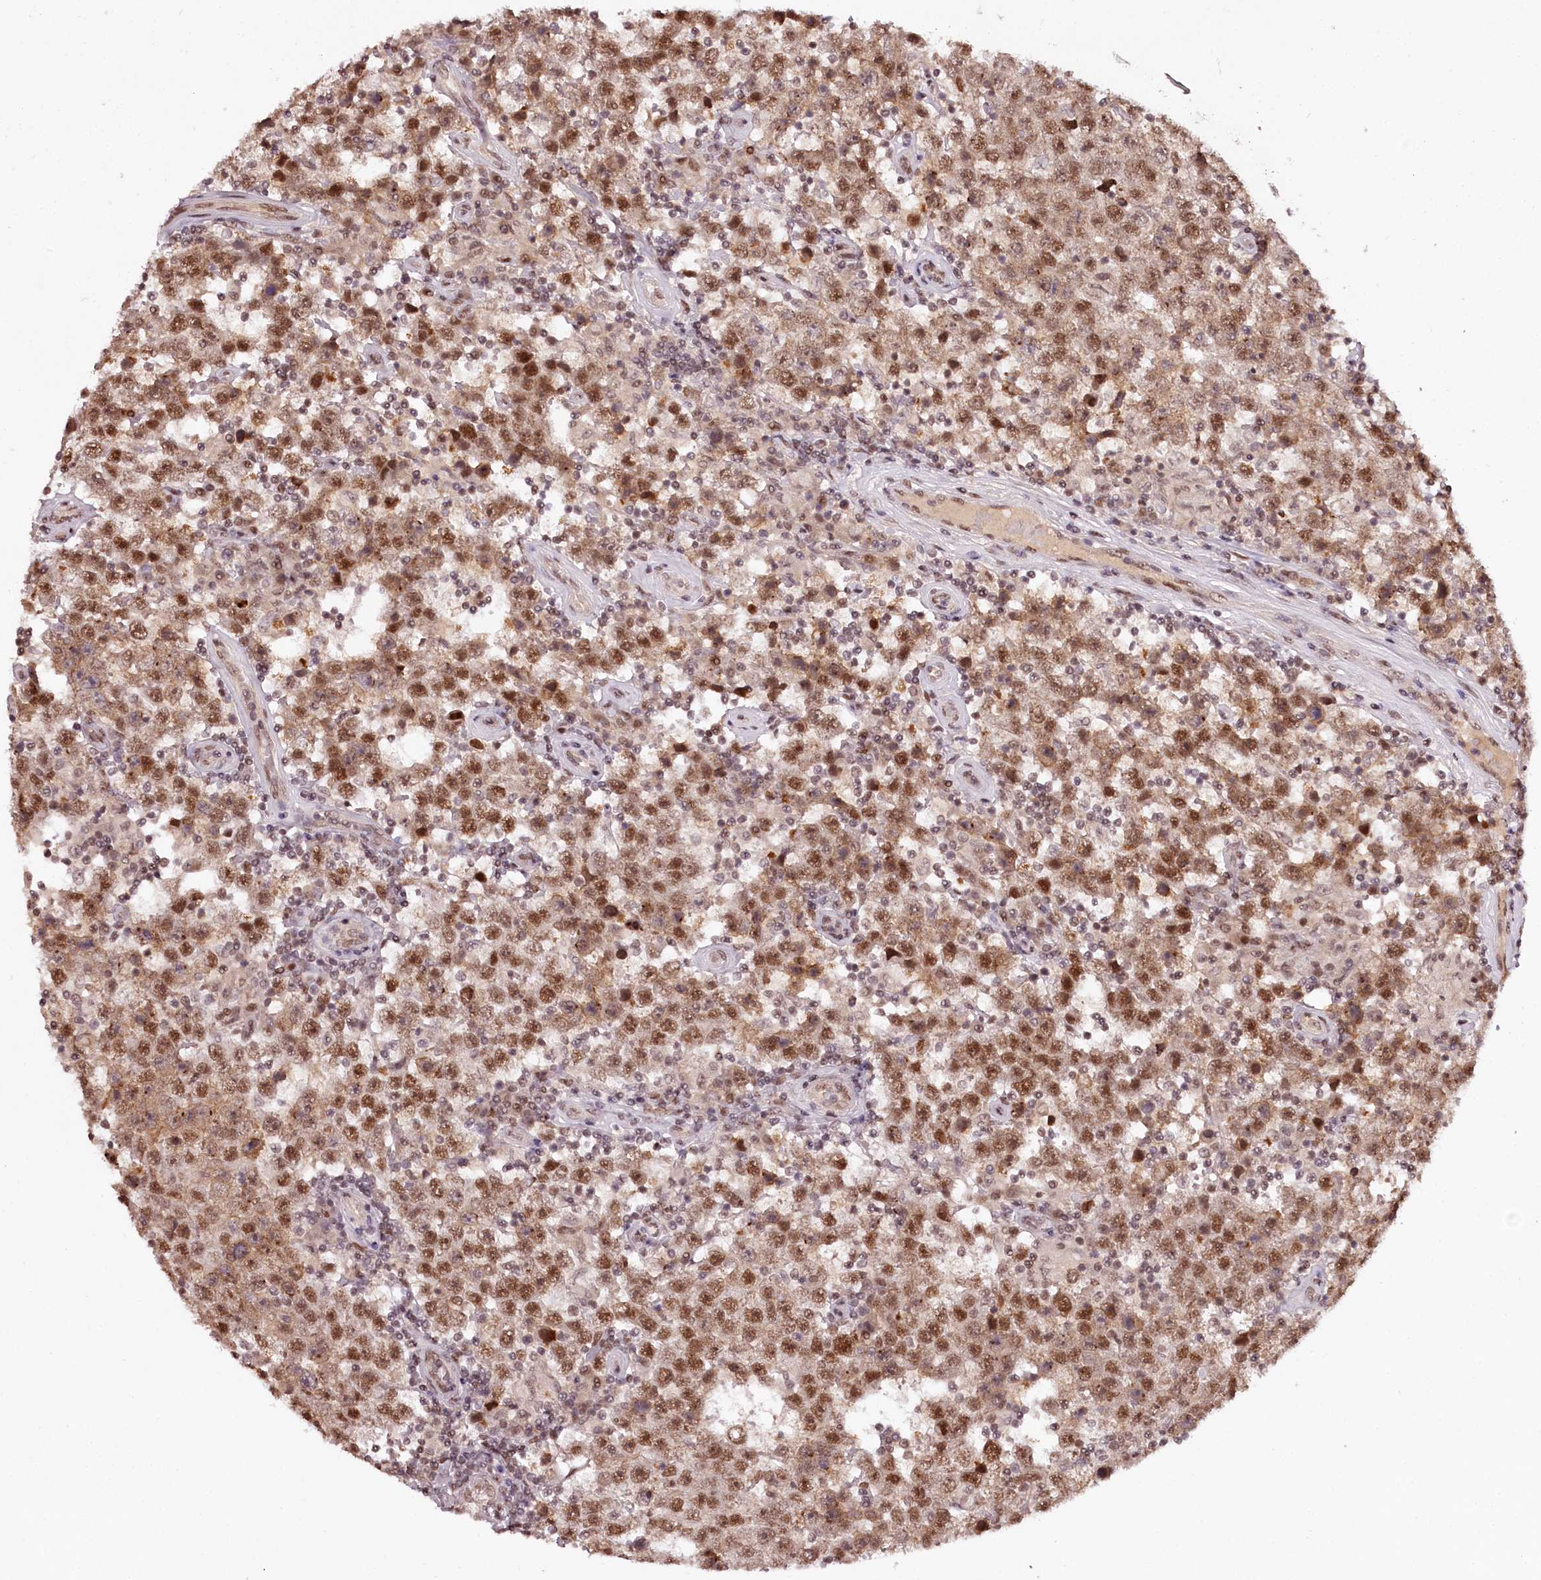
{"staining": {"intensity": "strong", "quantity": ">75%", "location": "nuclear"}, "tissue": "testis cancer", "cell_type": "Tumor cells", "image_type": "cancer", "snomed": [{"axis": "morphology", "description": "Normal tissue, NOS"}, {"axis": "morphology", "description": "Urothelial carcinoma, High grade"}, {"axis": "morphology", "description": "Seminoma, NOS"}, {"axis": "morphology", "description": "Carcinoma, Embryonal, NOS"}, {"axis": "topography", "description": "Urinary bladder"}, {"axis": "topography", "description": "Testis"}], "caption": "Protein expression by immunohistochemistry (IHC) exhibits strong nuclear expression in about >75% of tumor cells in testis cancer.", "gene": "TTC33", "patient": {"sex": "male", "age": 41}}